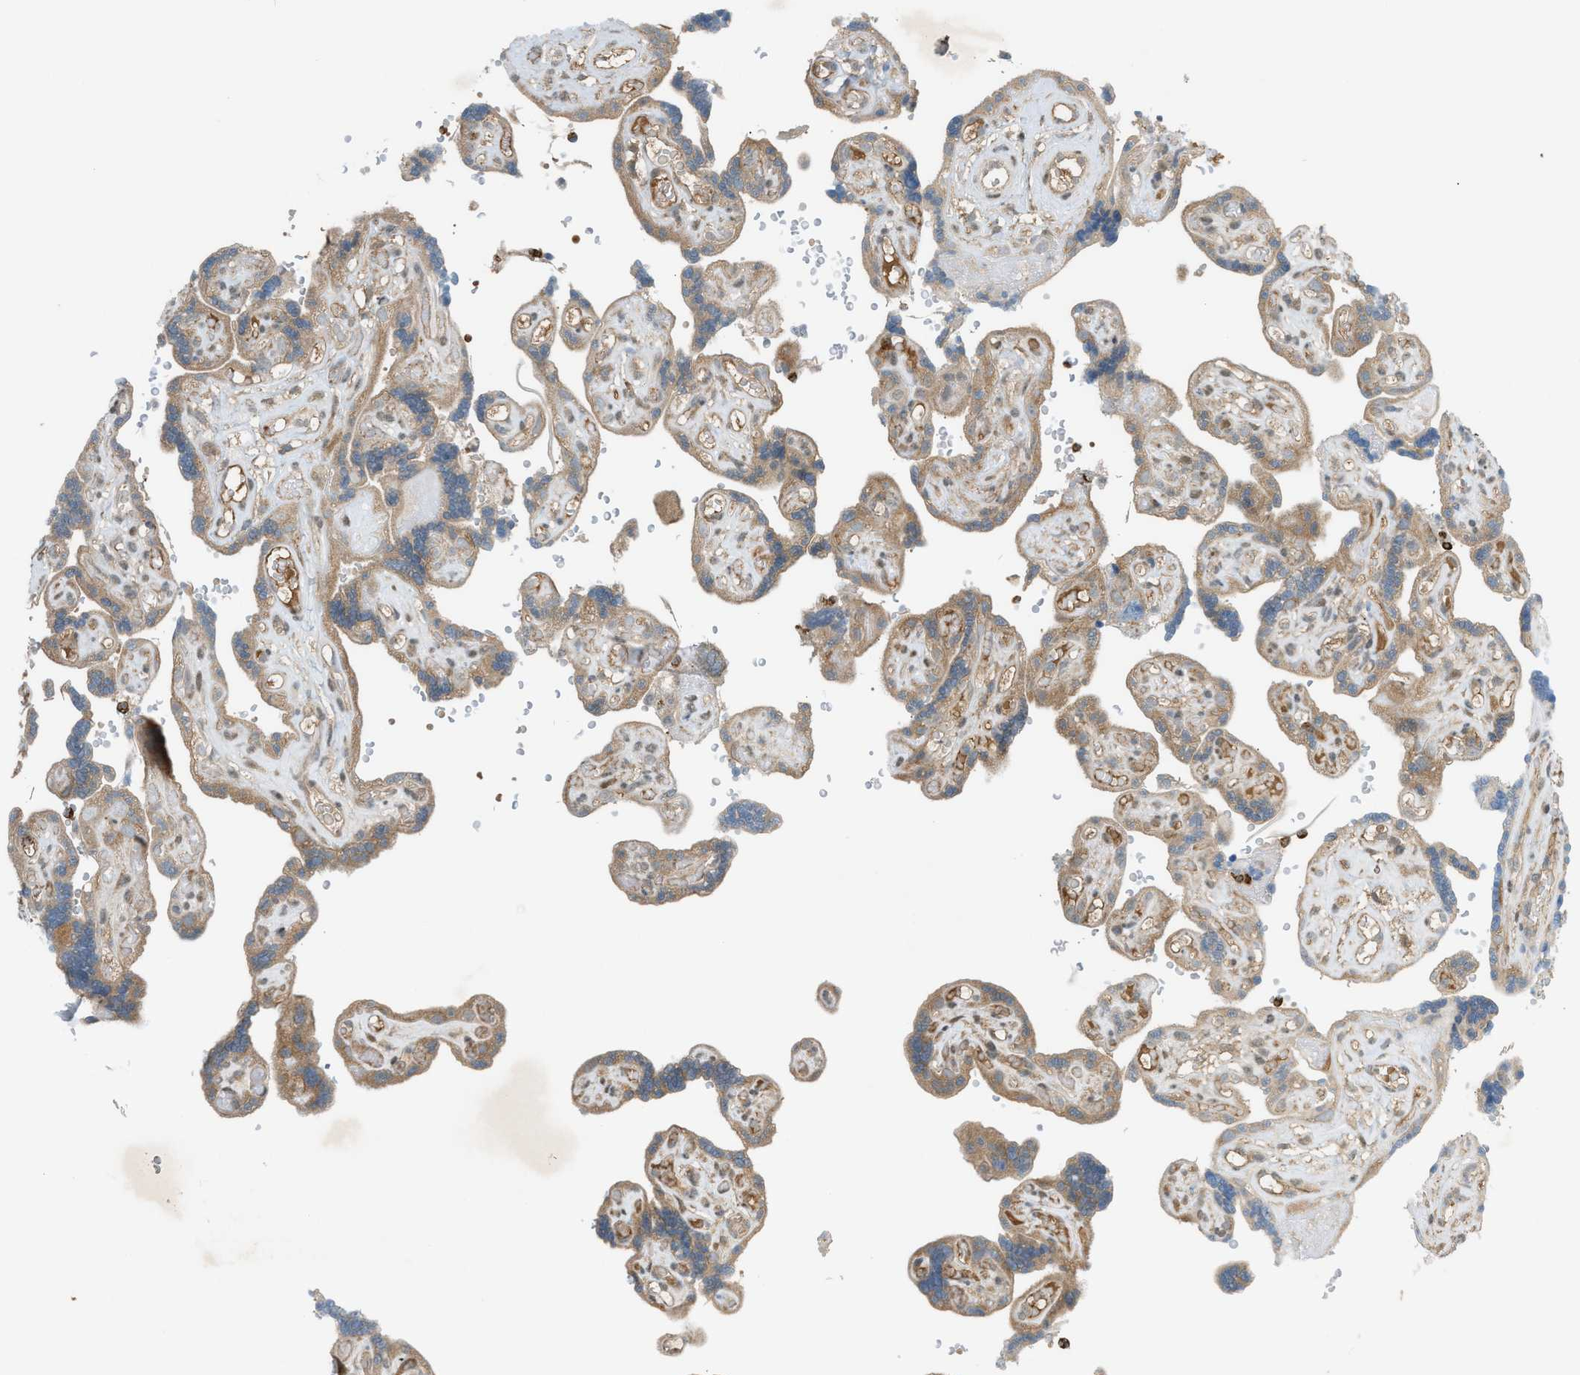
{"staining": {"intensity": "strong", "quantity": ">75%", "location": "nuclear"}, "tissue": "placenta", "cell_type": "Decidual cells", "image_type": "normal", "snomed": [{"axis": "morphology", "description": "Normal tissue, NOS"}, {"axis": "topography", "description": "Placenta"}], "caption": "A histopathology image of human placenta stained for a protein demonstrates strong nuclear brown staining in decidual cells.", "gene": "DYRK1A", "patient": {"sex": "female", "age": 30}}